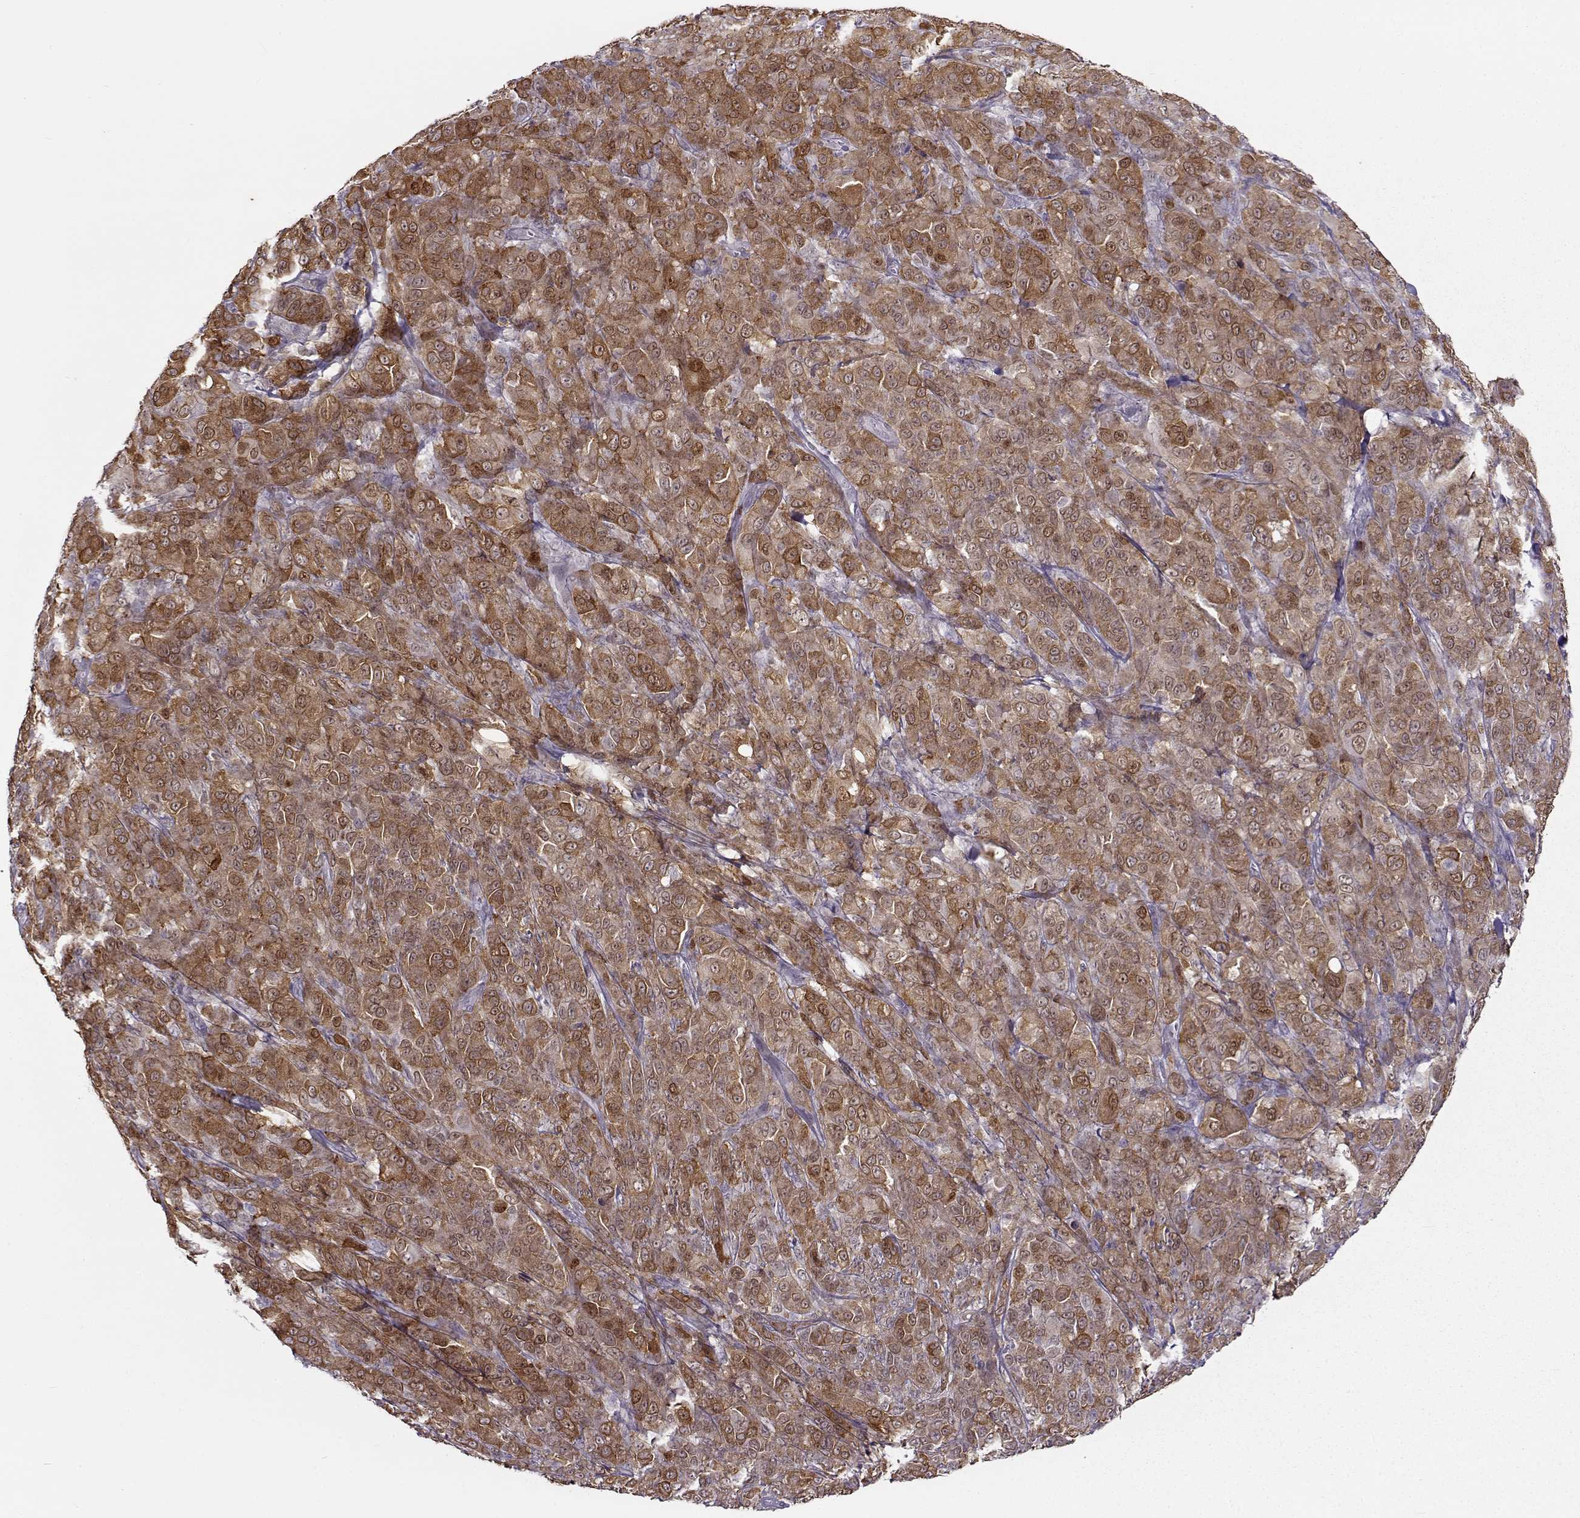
{"staining": {"intensity": "strong", "quantity": ">75%", "location": "cytoplasmic/membranous"}, "tissue": "melanoma", "cell_type": "Tumor cells", "image_type": "cancer", "snomed": [{"axis": "morphology", "description": "Malignant melanoma, NOS"}, {"axis": "topography", "description": "Skin"}], "caption": "Approximately >75% of tumor cells in human melanoma reveal strong cytoplasmic/membranous protein positivity as visualized by brown immunohistochemical staining.", "gene": "BACH1", "patient": {"sex": "female", "age": 87}}